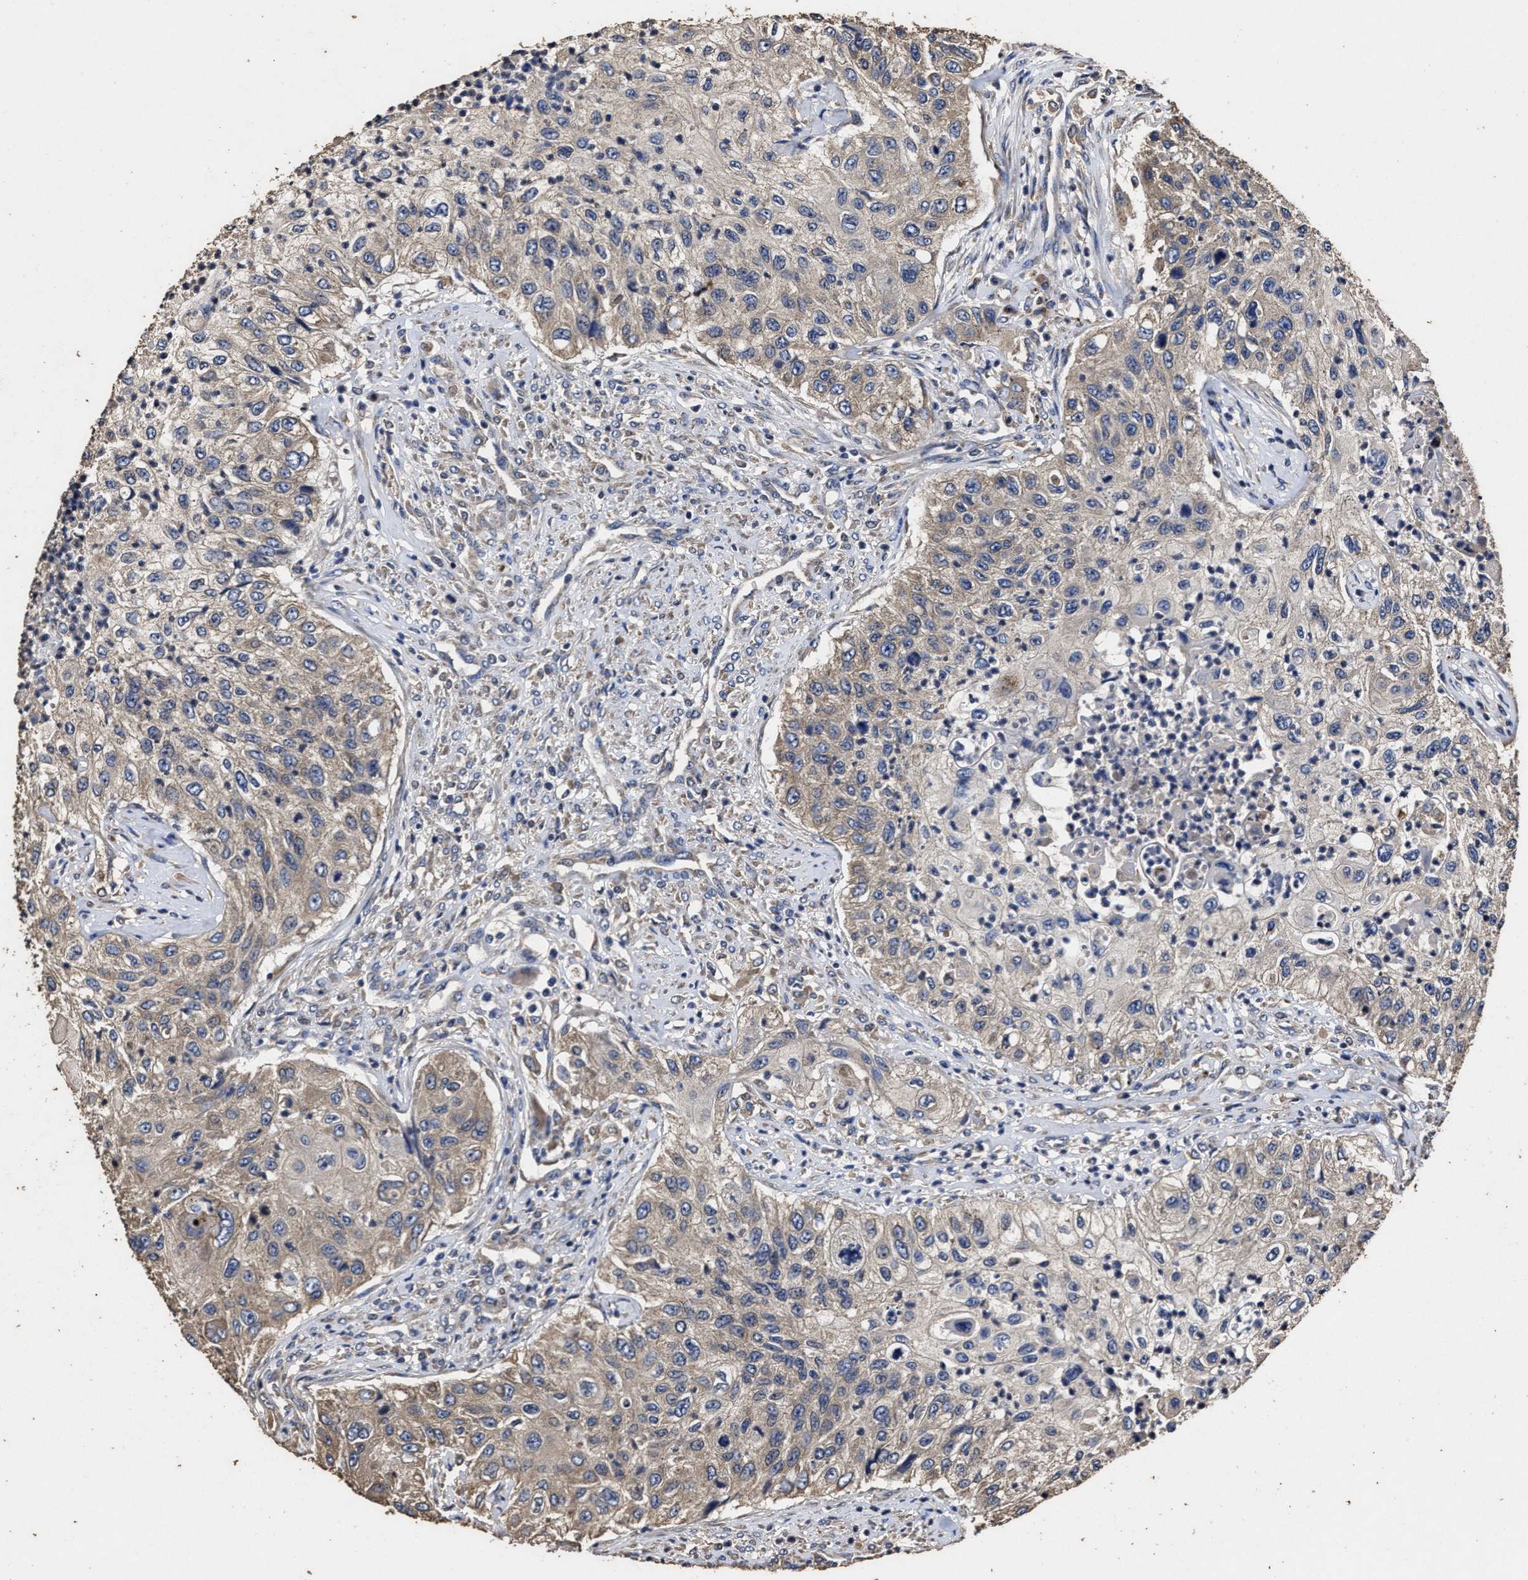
{"staining": {"intensity": "weak", "quantity": ">75%", "location": "cytoplasmic/membranous"}, "tissue": "urothelial cancer", "cell_type": "Tumor cells", "image_type": "cancer", "snomed": [{"axis": "morphology", "description": "Urothelial carcinoma, High grade"}, {"axis": "topography", "description": "Urinary bladder"}], "caption": "Urothelial cancer tissue displays weak cytoplasmic/membranous positivity in about >75% of tumor cells (Brightfield microscopy of DAB IHC at high magnification).", "gene": "PPM1K", "patient": {"sex": "female", "age": 60}}